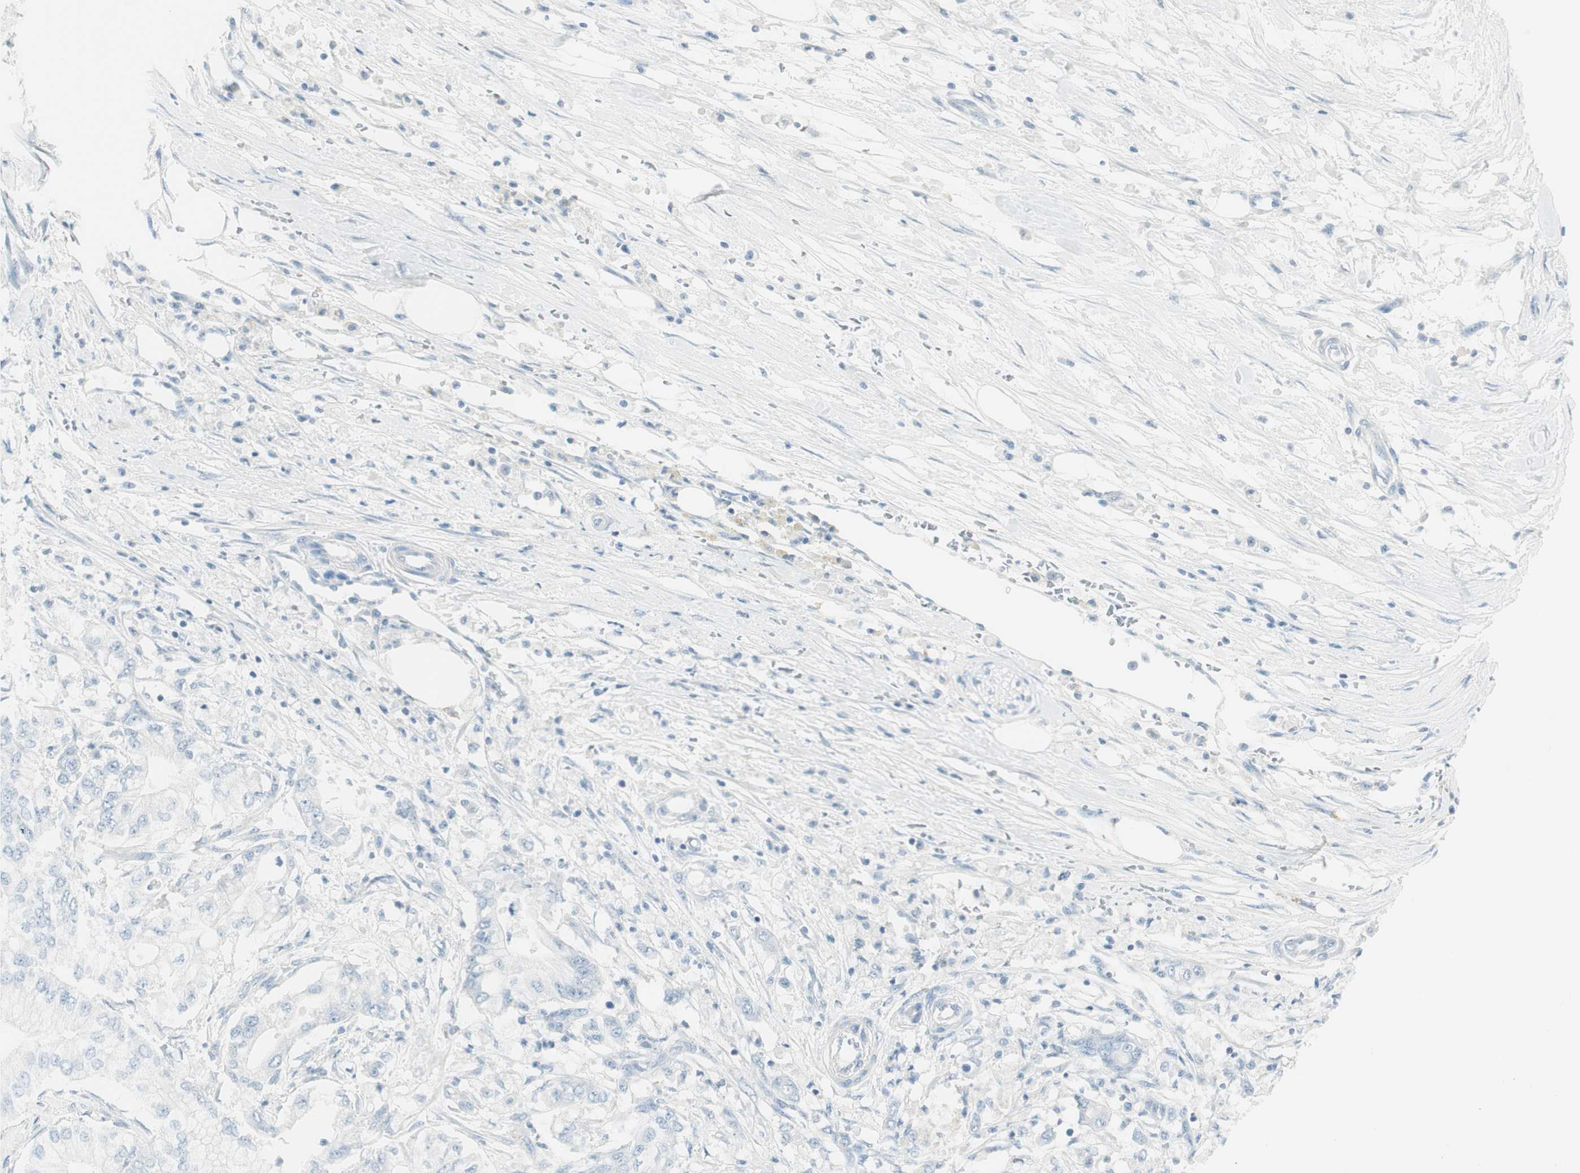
{"staining": {"intensity": "negative", "quantity": "none", "location": "none"}, "tissue": "pancreatic cancer", "cell_type": "Tumor cells", "image_type": "cancer", "snomed": [{"axis": "morphology", "description": "Adenocarcinoma, NOS"}, {"axis": "topography", "description": "Pancreas"}], "caption": "IHC image of human pancreatic cancer stained for a protein (brown), which displays no expression in tumor cells.", "gene": "ITLN2", "patient": {"sex": "male", "age": 70}}